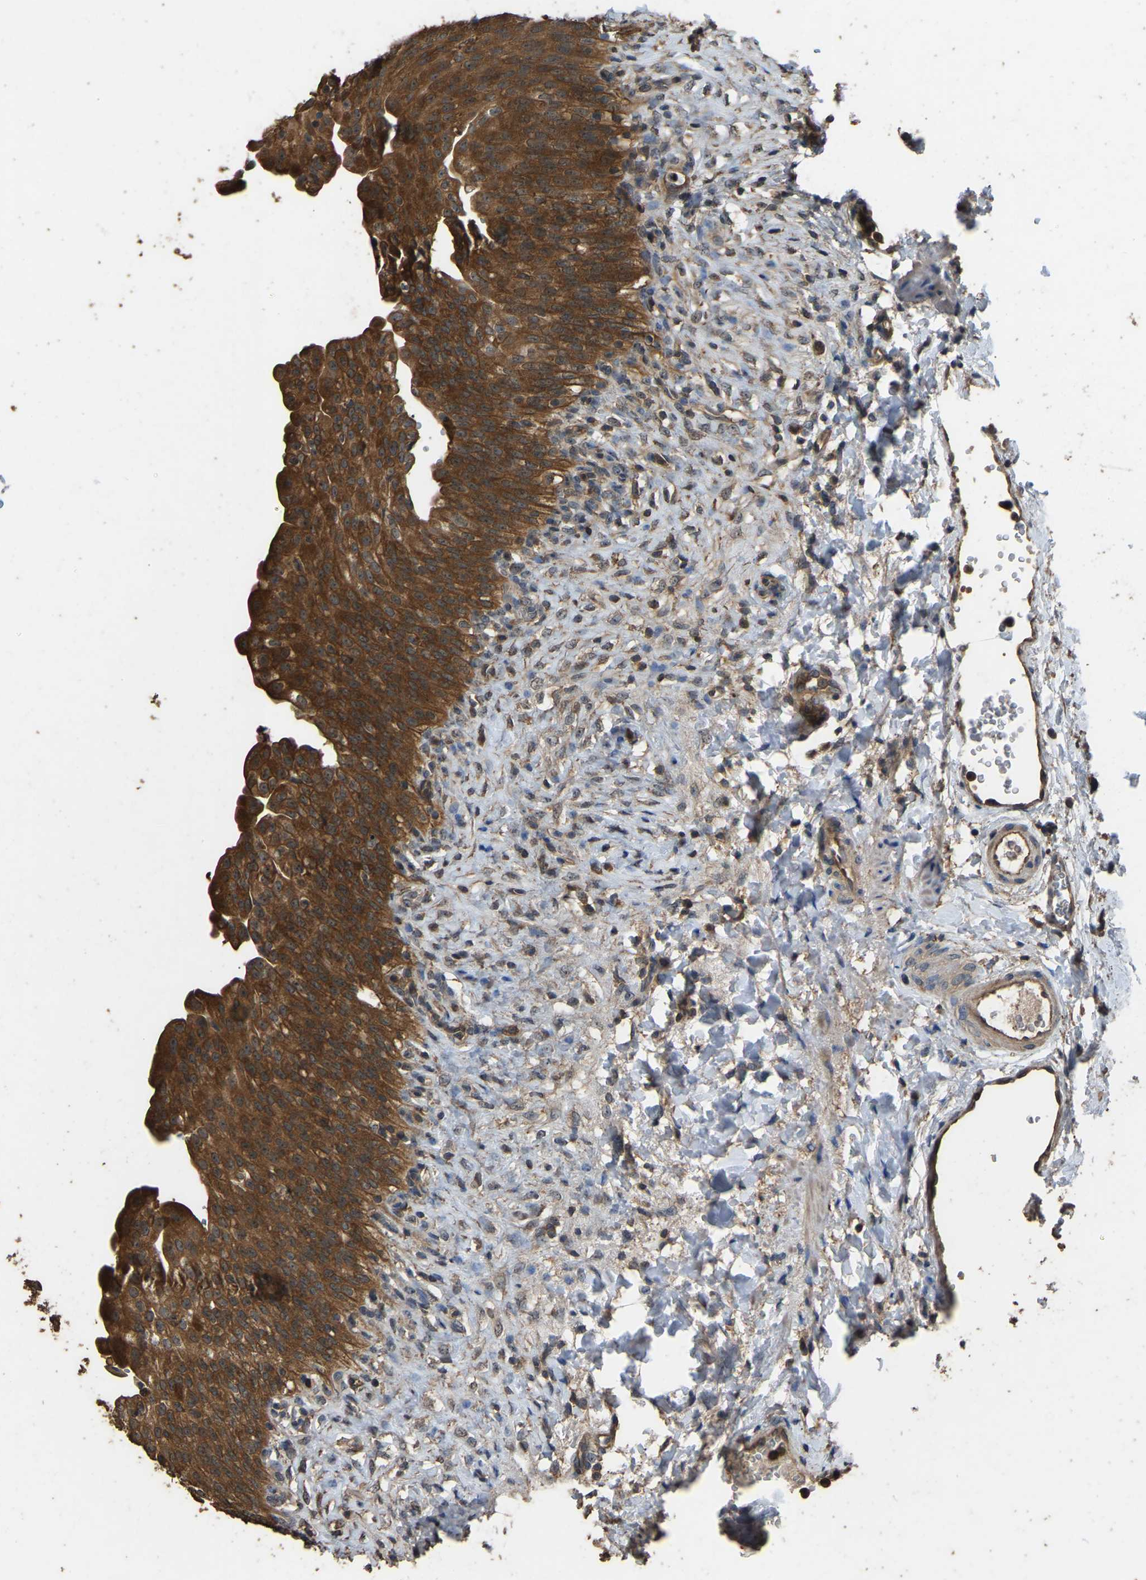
{"staining": {"intensity": "strong", "quantity": ">75%", "location": "cytoplasmic/membranous"}, "tissue": "urinary bladder", "cell_type": "Urothelial cells", "image_type": "normal", "snomed": [{"axis": "morphology", "description": "Urothelial carcinoma, High grade"}, {"axis": "topography", "description": "Urinary bladder"}], "caption": "An IHC histopathology image of benign tissue is shown. Protein staining in brown highlights strong cytoplasmic/membranous positivity in urinary bladder within urothelial cells. (IHC, brightfield microscopy, high magnification).", "gene": "FHIT", "patient": {"sex": "male", "age": 46}}